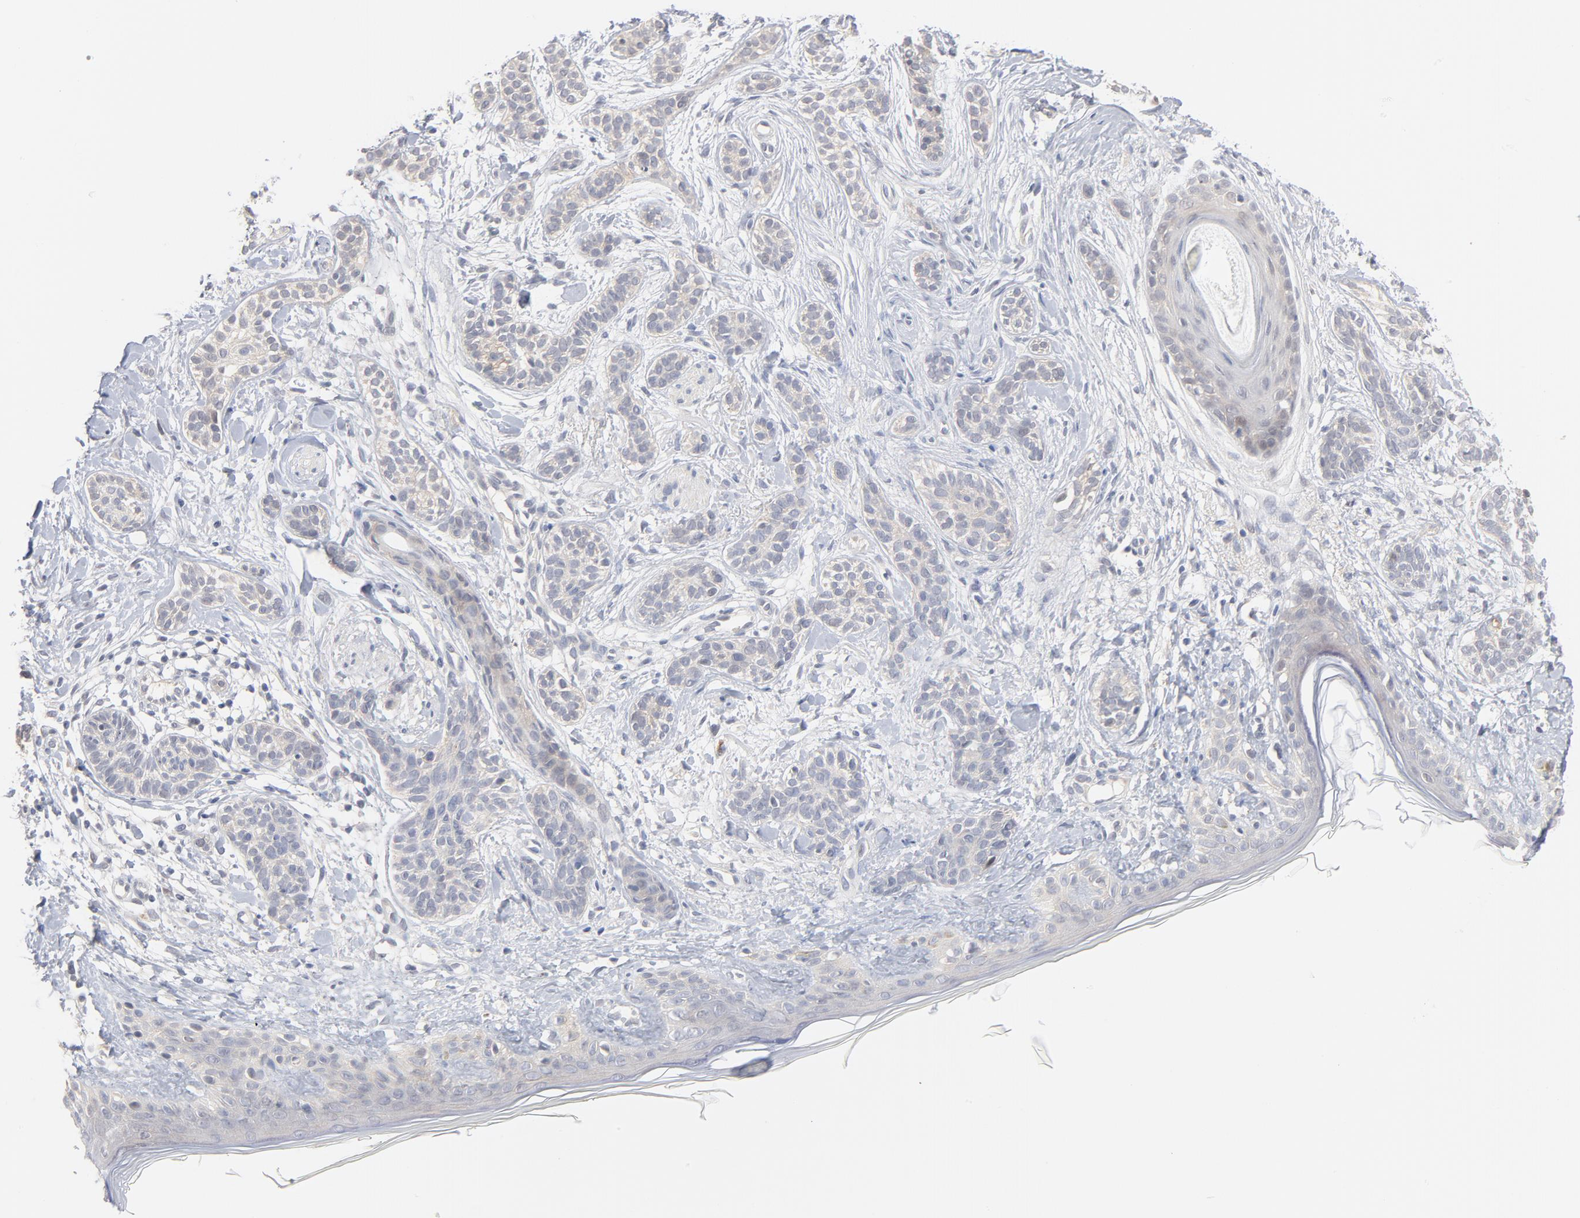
{"staining": {"intensity": "negative", "quantity": "none", "location": "none"}, "tissue": "skin cancer", "cell_type": "Tumor cells", "image_type": "cancer", "snomed": [{"axis": "morphology", "description": "Normal tissue, NOS"}, {"axis": "morphology", "description": "Basal cell carcinoma"}, {"axis": "topography", "description": "Skin"}], "caption": "There is no significant expression in tumor cells of skin cancer.", "gene": "UBL4A", "patient": {"sex": "male", "age": 63}}